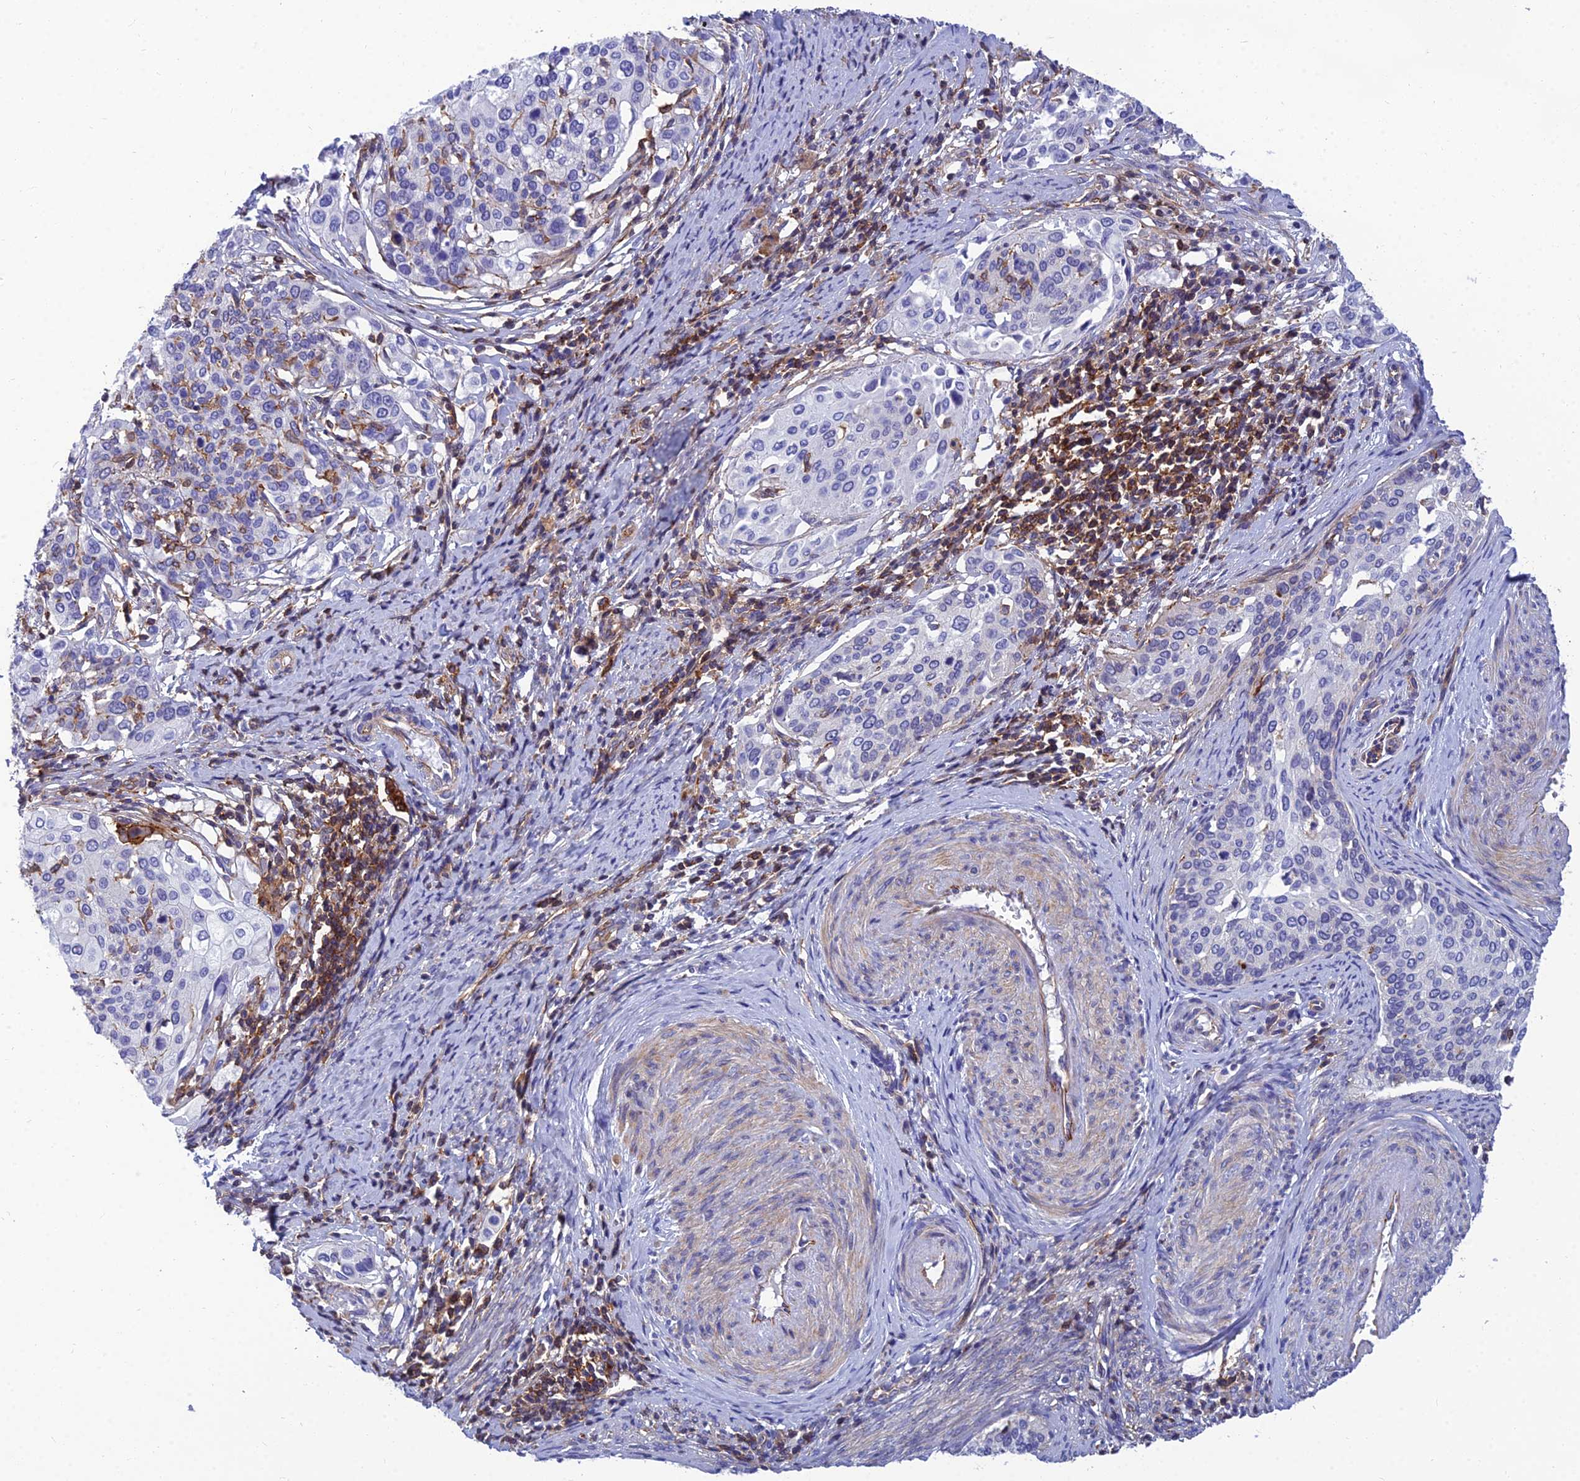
{"staining": {"intensity": "negative", "quantity": "none", "location": "none"}, "tissue": "cervical cancer", "cell_type": "Tumor cells", "image_type": "cancer", "snomed": [{"axis": "morphology", "description": "Squamous cell carcinoma, NOS"}, {"axis": "topography", "description": "Cervix"}], "caption": "This is a image of immunohistochemistry staining of cervical squamous cell carcinoma, which shows no expression in tumor cells.", "gene": "PPP1R18", "patient": {"sex": "female", "age": 44}}